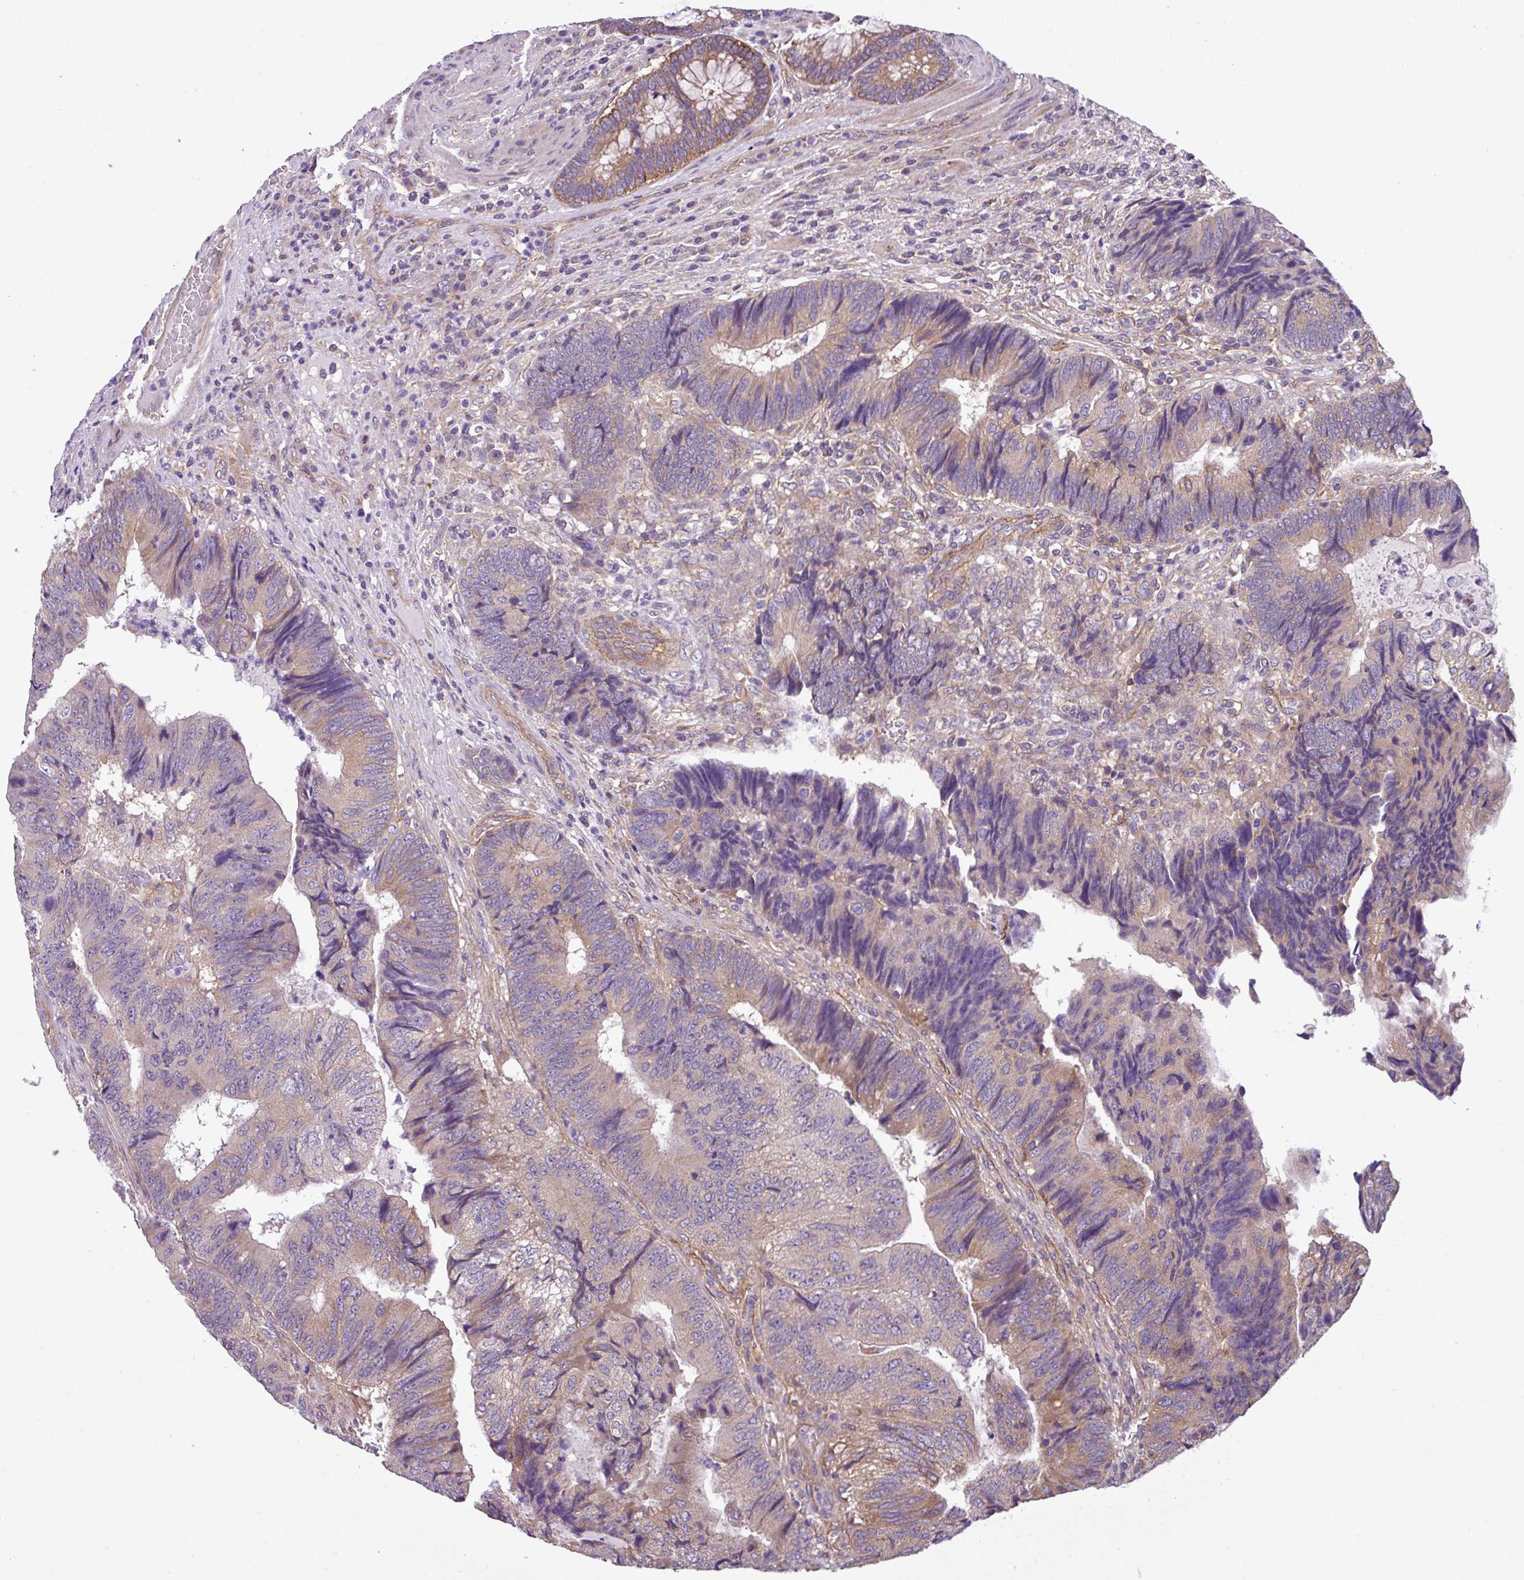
{"staining": {"intensity": "weak", "quantity": "25%-75%", "location": "cytoplasmic/membranous"}, "tissue": "colorectal cancer", "cell_type": "Tumor cells", "image_type": "cancer", "snomed": [{"axis": "morphology", "description": "Adenocarcinoma, NOS"}, {"axis": "topography", "description": "Colon"}], "caption": "DAB immunohistochemical staining of colorectal adenocarcinoma exhibits weak cytoplasmic/membranous protein expression in about 25%-75% of tumor cells.", "gene": "SLC23A2", "patient": {"sex": "female", "age": 67}}